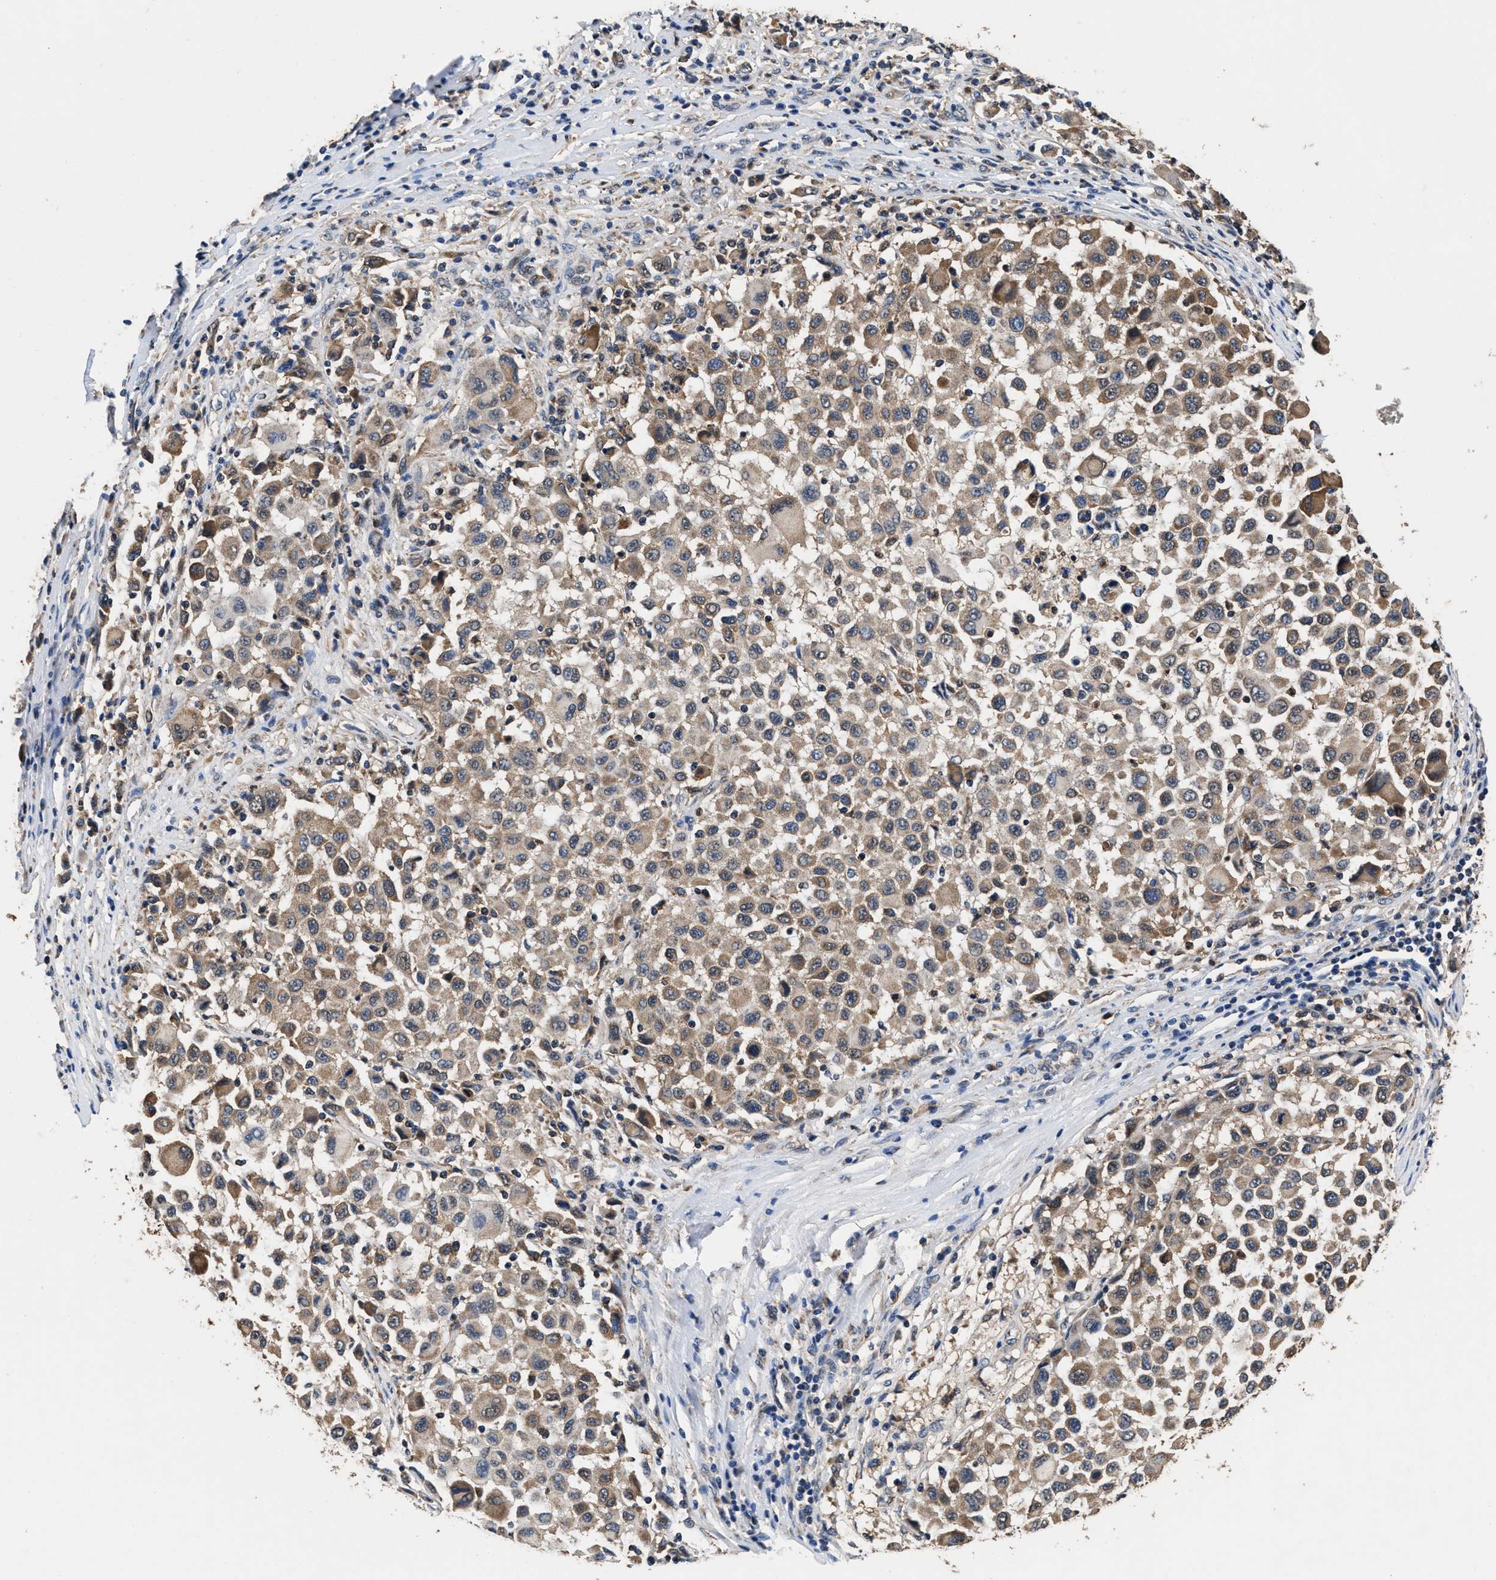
{"staining": {"intensity": "weak", "quantity": "25%-75%", "location": "cytoplasmic/membranous"}, "tissue": "melanoma", "cell_type": "Tumor cells", "image_type": "cancer", "snomed": [{"axis": "morphology", "description": "Malignant melanoma, Metastatic site"}, {"axis": "topography", "description": "Lymph node"}], "caption": "About 25%-75% of tumor cells in human malignant melanoma (metastatic site) reveal weak cytoplasmic/membranous protein positivity as visualized by brown immunohistochemical staining.", "gene": "ACLY", "patient": {"sex": "male", "age": 61}}